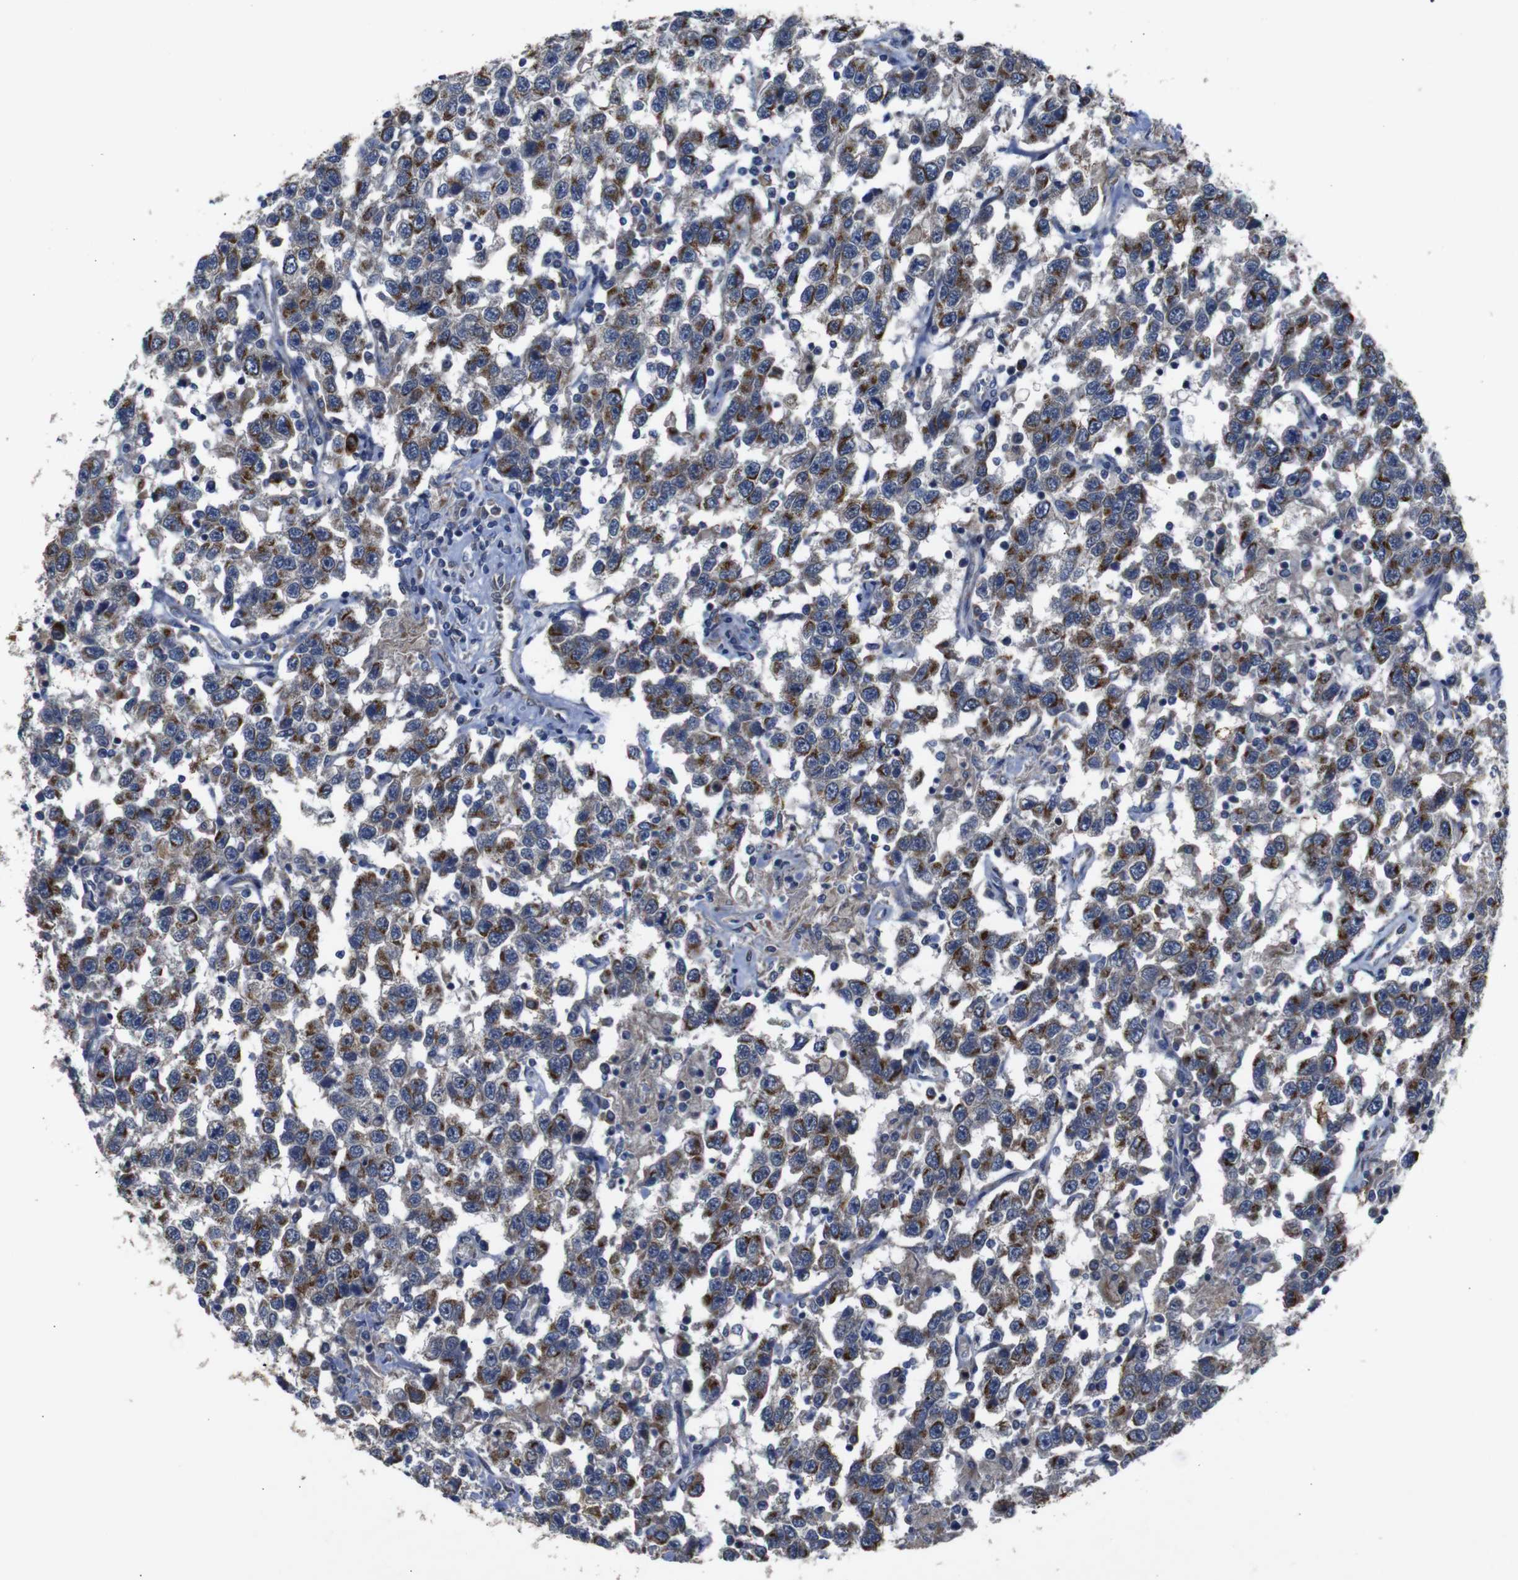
{"staining": {"intensity": "moderate", "quantity": ">75%", "location": "cytoplasmic/membranous"}, "tissue": "testis cancer", "cell_type": "Tumor cells", "image_type": "cancer", "snomed": [{"axis": "morphology", "description": "Seminoma, NOS"}, {"axis": "topography", "description": "Testis"}], "caption": "Moderate cytoplasmic/membranous positivity is identified in about >75% of tumor cells in seminoma (testis).", "gene": "CHST10", "patient": {"sex": "male", "age": 41}}